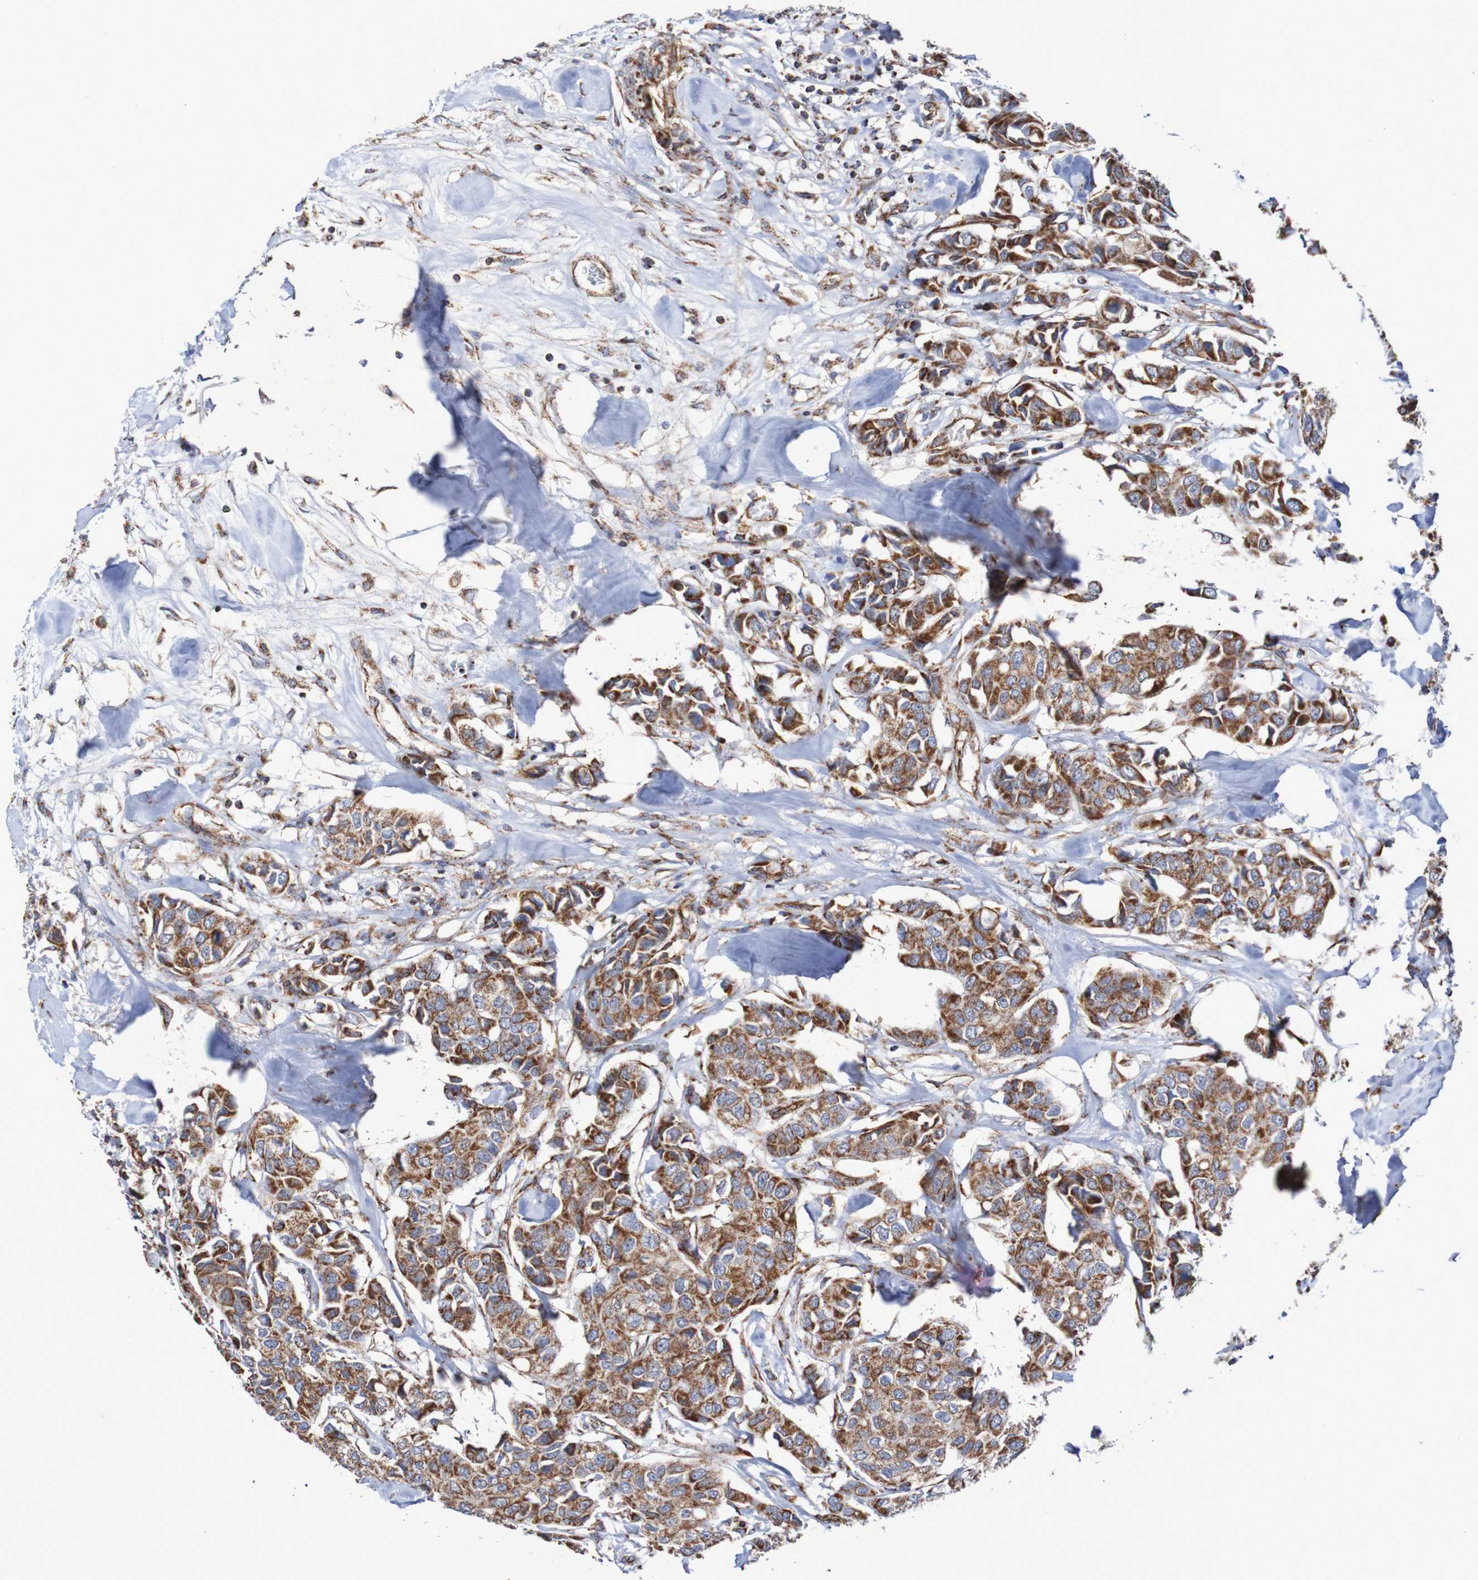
{"staining": {"intensity": "strong", "quantity": ">75%", "location": "cytoplasmic/membranous"}, "tissue": "breast cancer", "cell_type": "Tumor cells", "image_type": "cancer", "snomed": [{"axis": "morphology", "description": "Duct carcinoma"}, {"axis": "topography", "description": "Breast"}], "caption": "A high-resolution micrograph shows immunohistochemistry staining of invasive ductal carcinoma (breast), which demonstrates strong cytoplasmic/membranous expression in about >75% of tumor cells.", "gene": "MMEL1", "patient": {"sex": "female", "age": 80}}